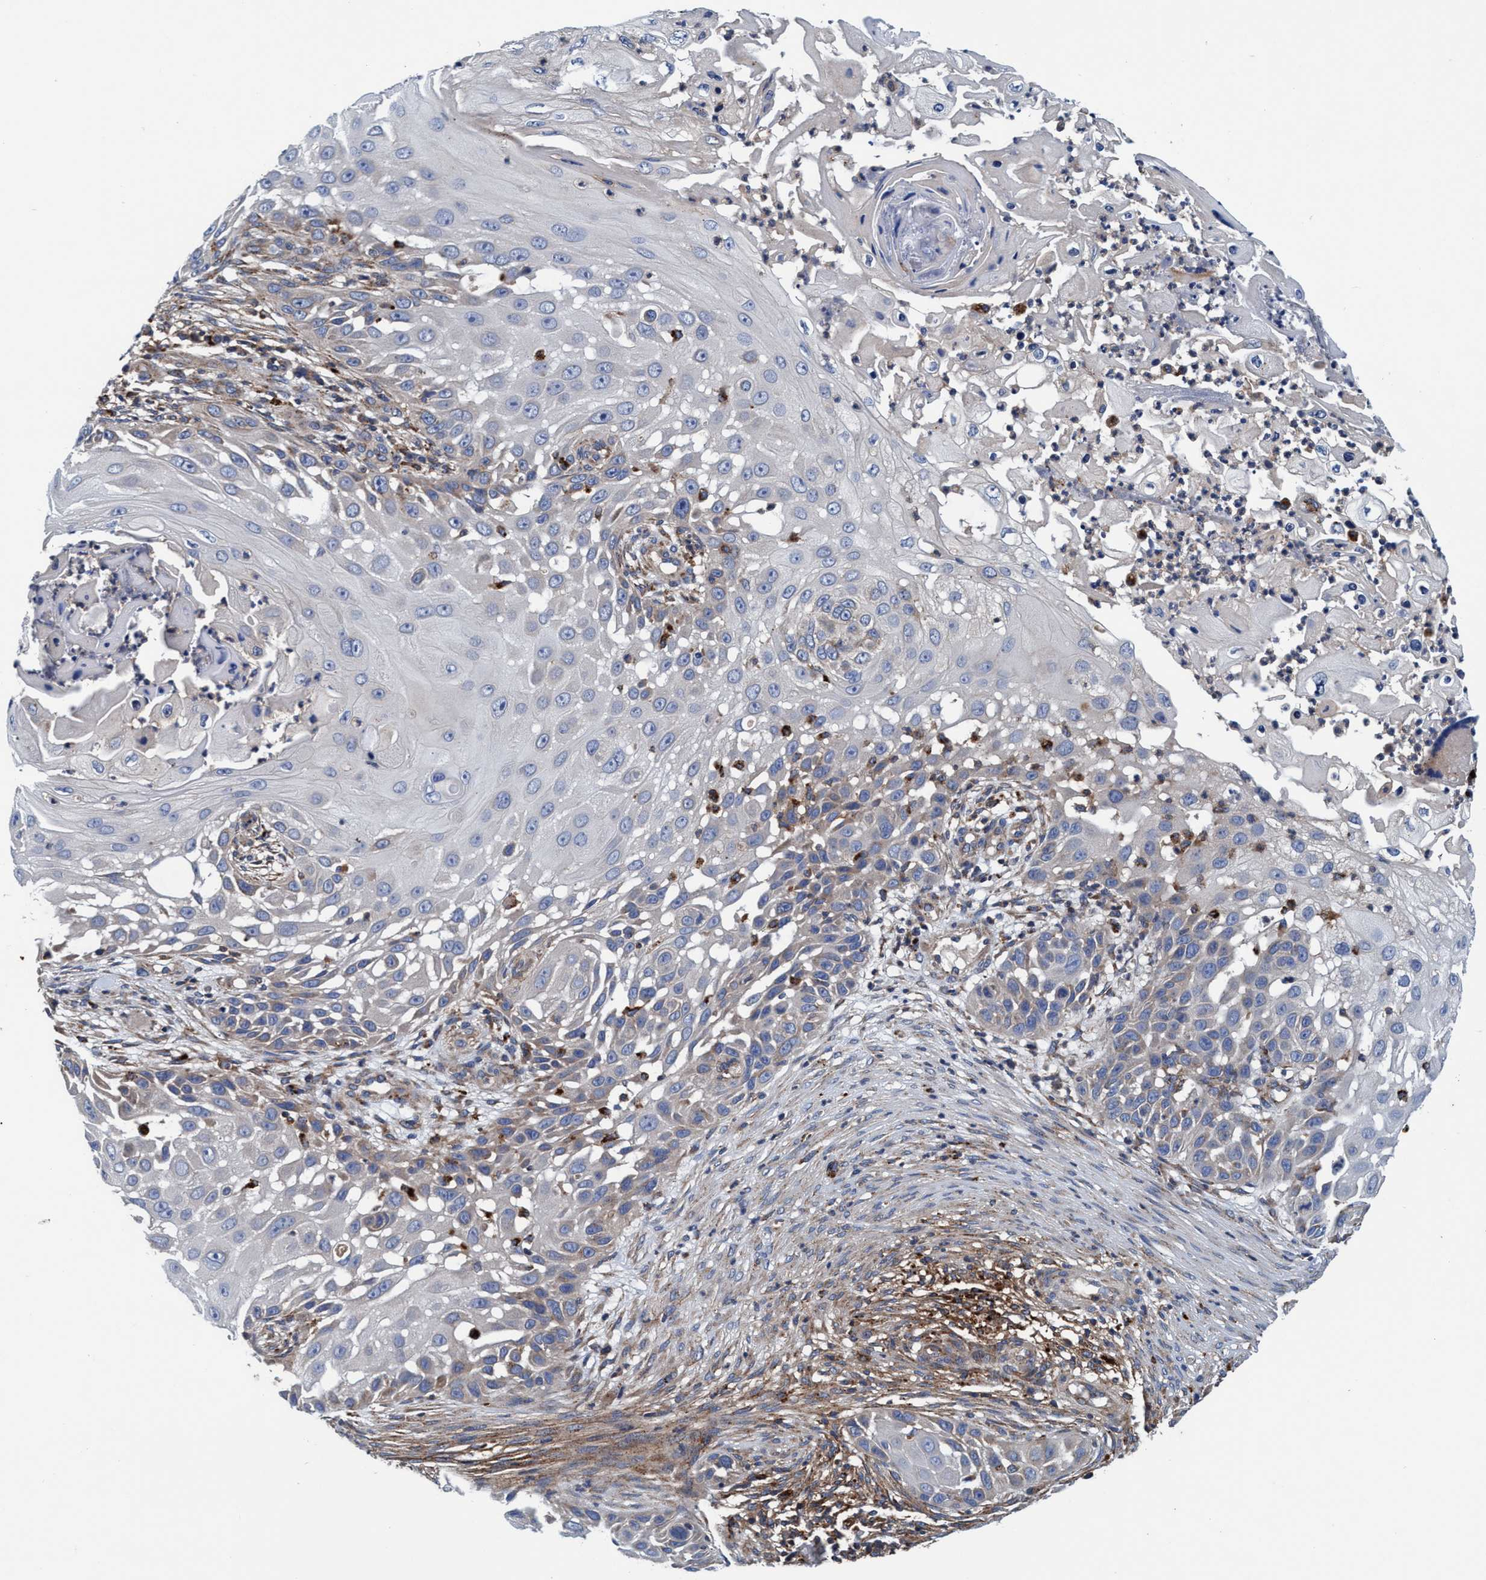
{"staining": {"intensity": "weak", "quantity": "<25%", "location": "cytoplasmic/membranous"}, "tissue": "skin cancer", "cell_type": "Tumor cells", "image_type": "cancer", "snomed": [{"axis": "morphology", "description": "Squamous cell carcinoma, NOS"}, {"axis": "topography", "description": "Skin"}], "caption": "DAB (3,3'-diaminobenzidine) immunohistochemical staining of human skin cancer (squamous cell carcinoma) exhibits no significant expression in tumor cells.", "gene": "ENDOG", "patient": {"sex": "female", "age": 44}}